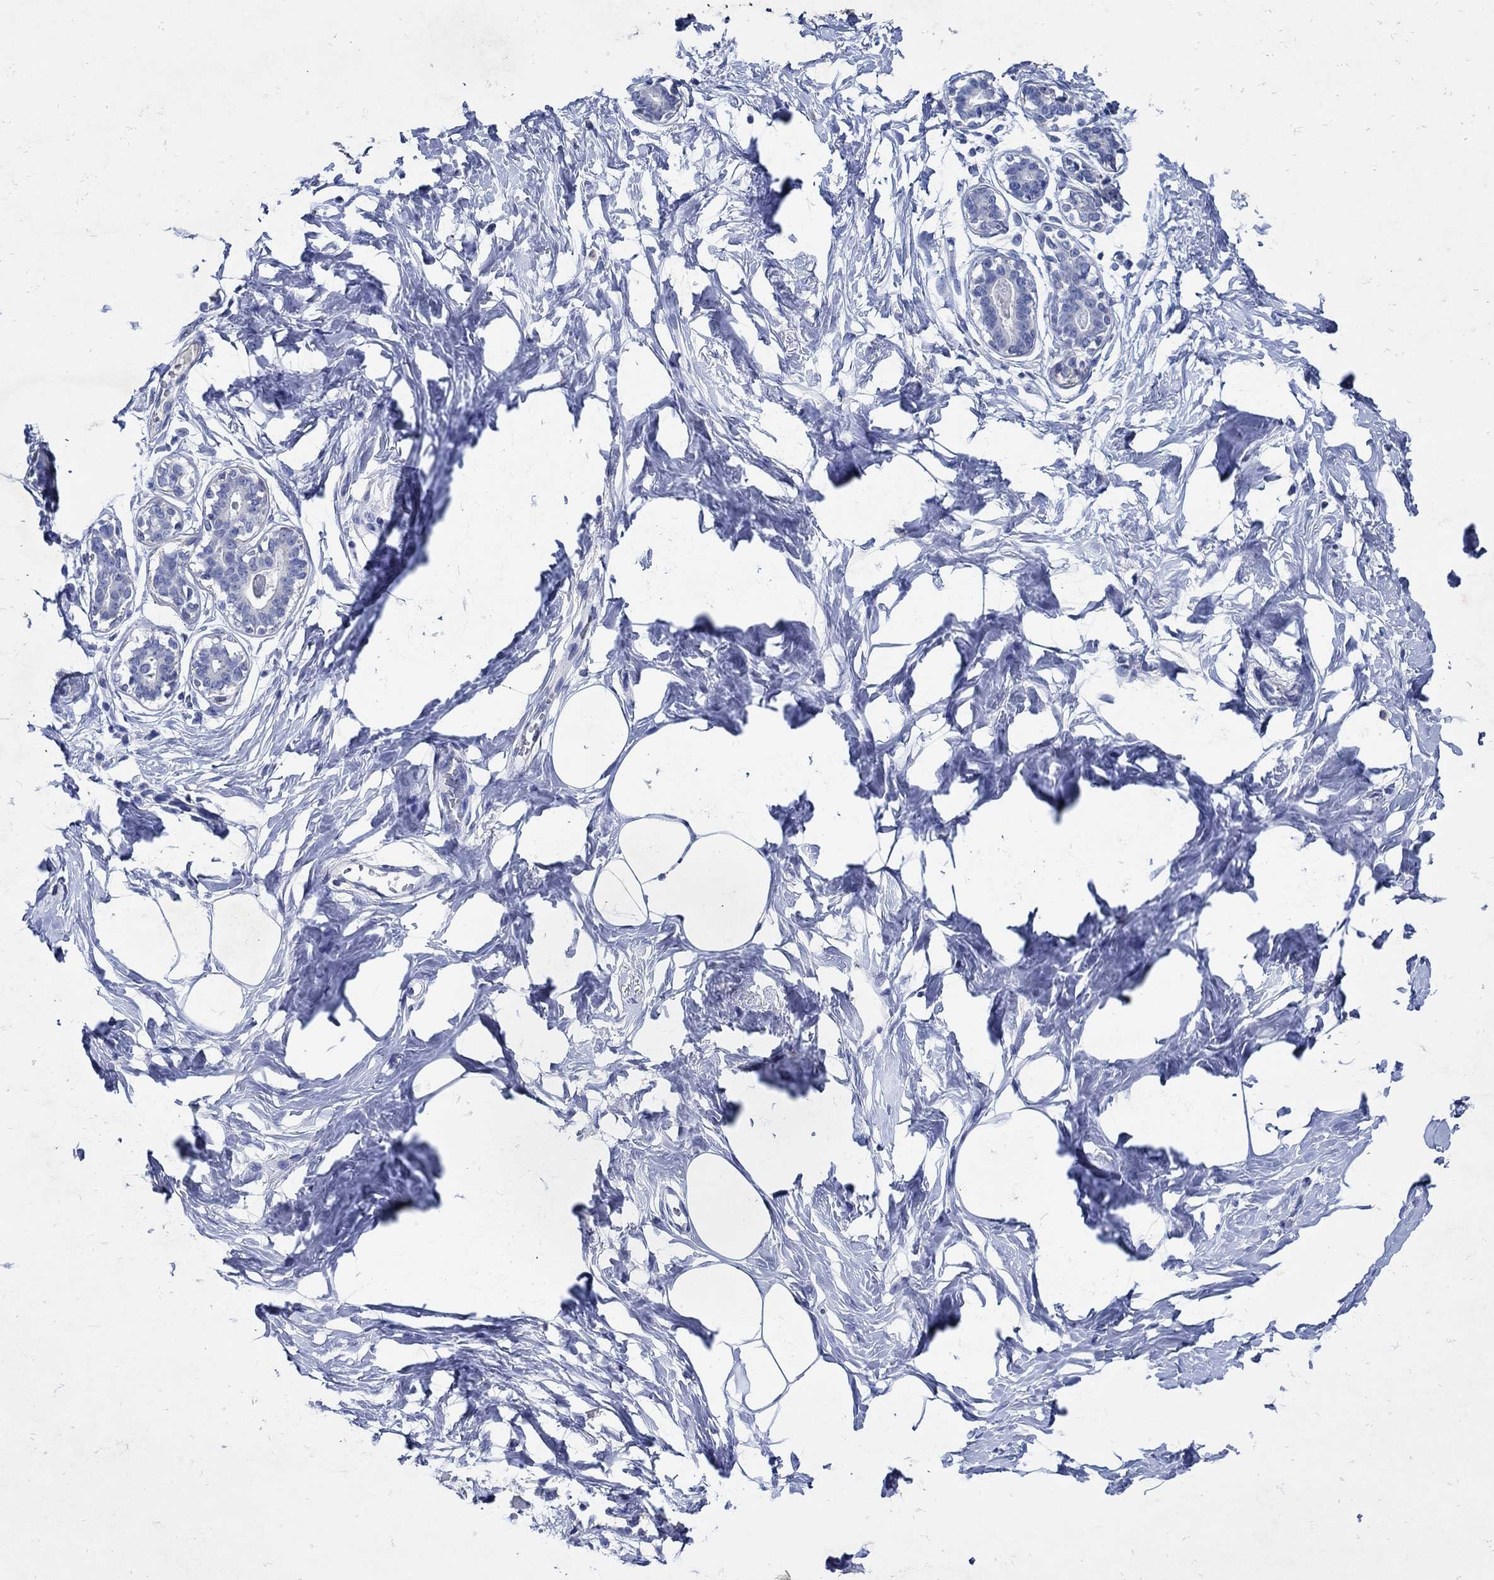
{"staining": {"intensity": "negative", "quantity": "none", "location": "none"}, "tissue": "breast", "cell_type": "Adipocytes", "image_type": "normal", "snomed": [{"axis": "morphology", "description": "Normal tissue, NOS"}, {"axis": "morphology", "description": "Lobular carcinoma, in situ"}, {"axis": "topography", "description": "Breast"}], "caption": "Immunohistochemical staining of normal human breast demonstrates no significant positivity in adipocytes. Nuclei are stained in blue.", "gene": "NOS1", "patient": {"sex": "female", "age": 35}}